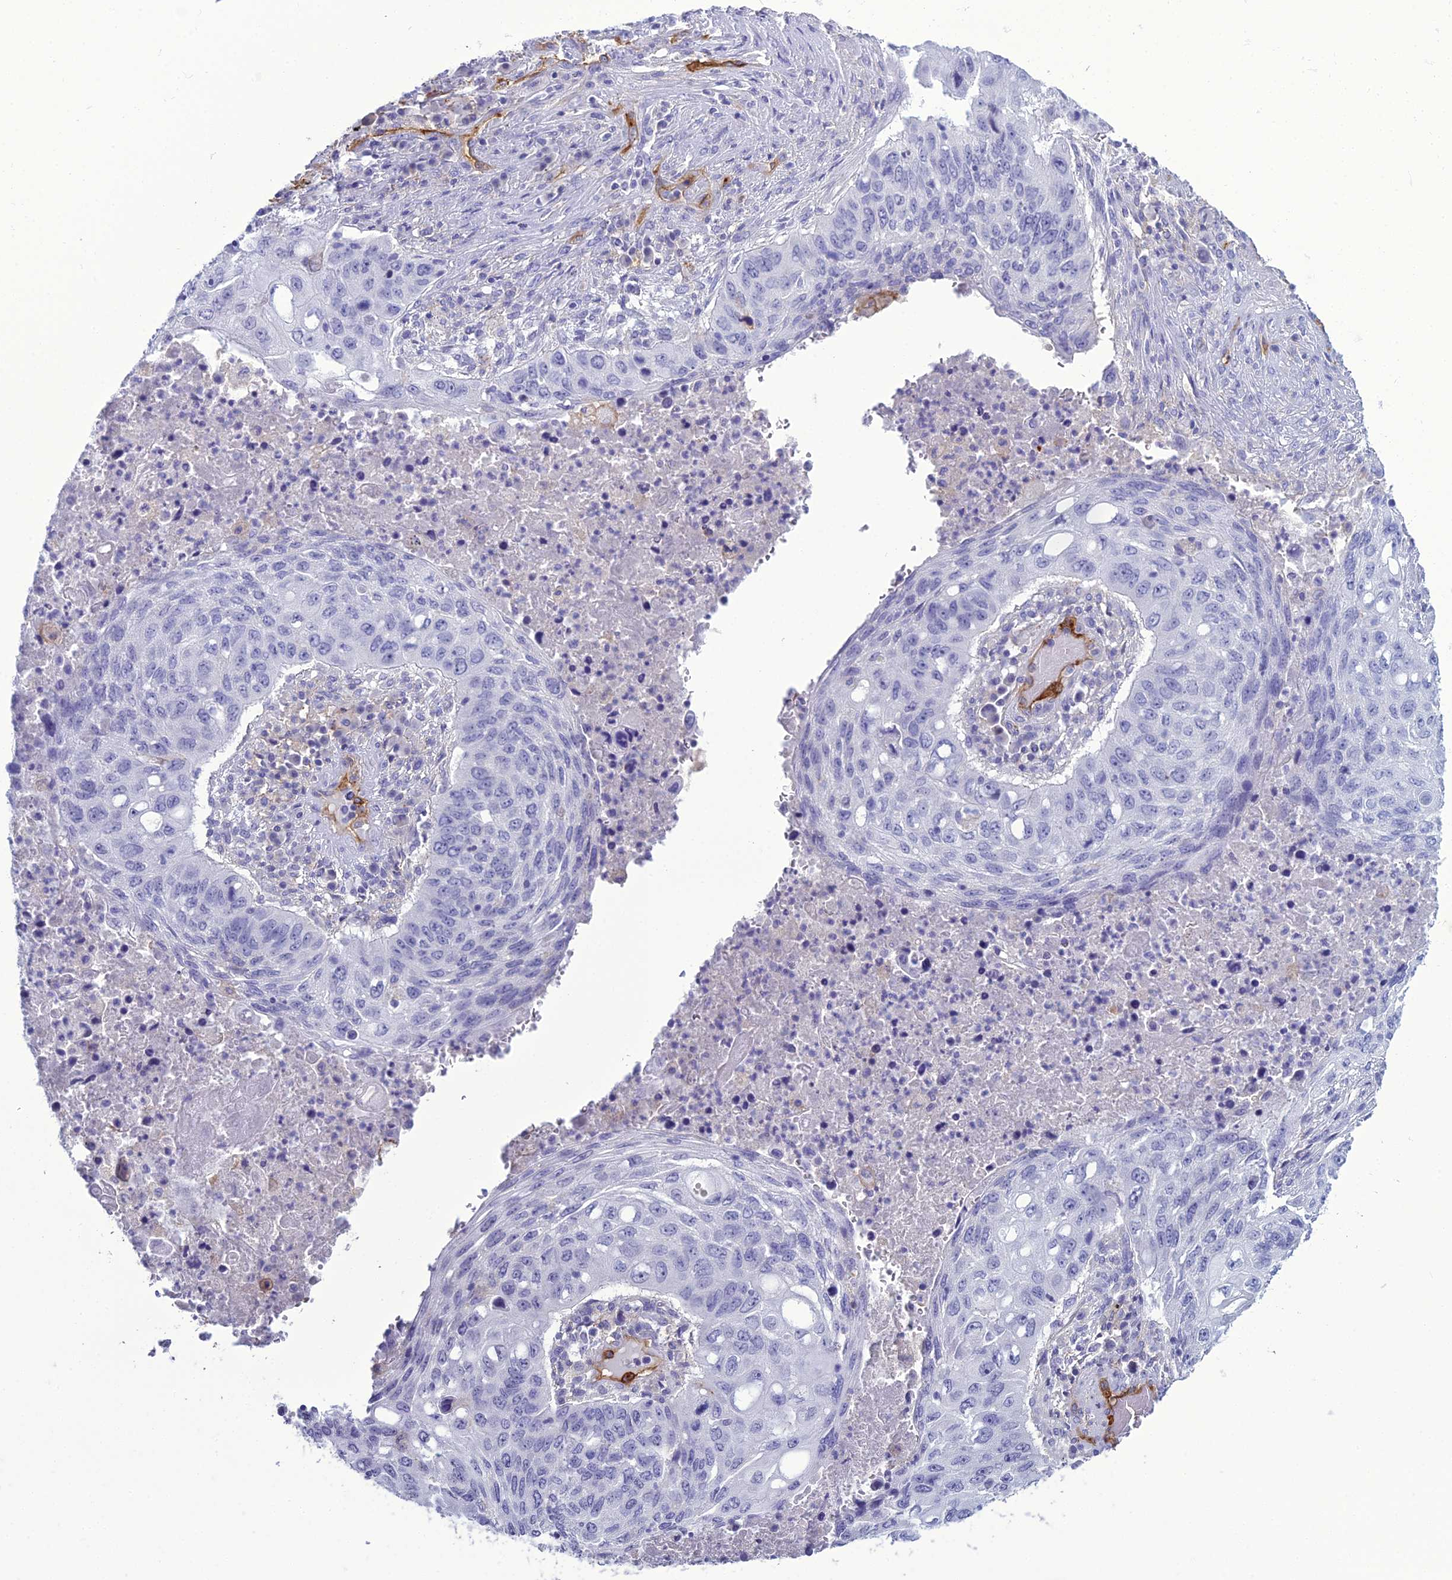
{"staining": {"intensity": "negative", "quantity": "none", "location": "none"}, "tissue": "lung cancer", "cell_type": "Tumor cells", "image_type": "cancer", "snomed": [{"axis": "morphology", "description": "Squamous cell carcinoma, NOS"}, {"axis": "topography", "description": "Lung"}], "caption": "Immunohistochemical staining of squamous cell carcinoma (lung) reveals no significant positivity in tumor cells. (DAB (3,3'-diaminobenzidine) immunohistochemistry with hematoxylin counter stain).", "gene": "ACE", "patient": {"sex": "female", "age": 63}}